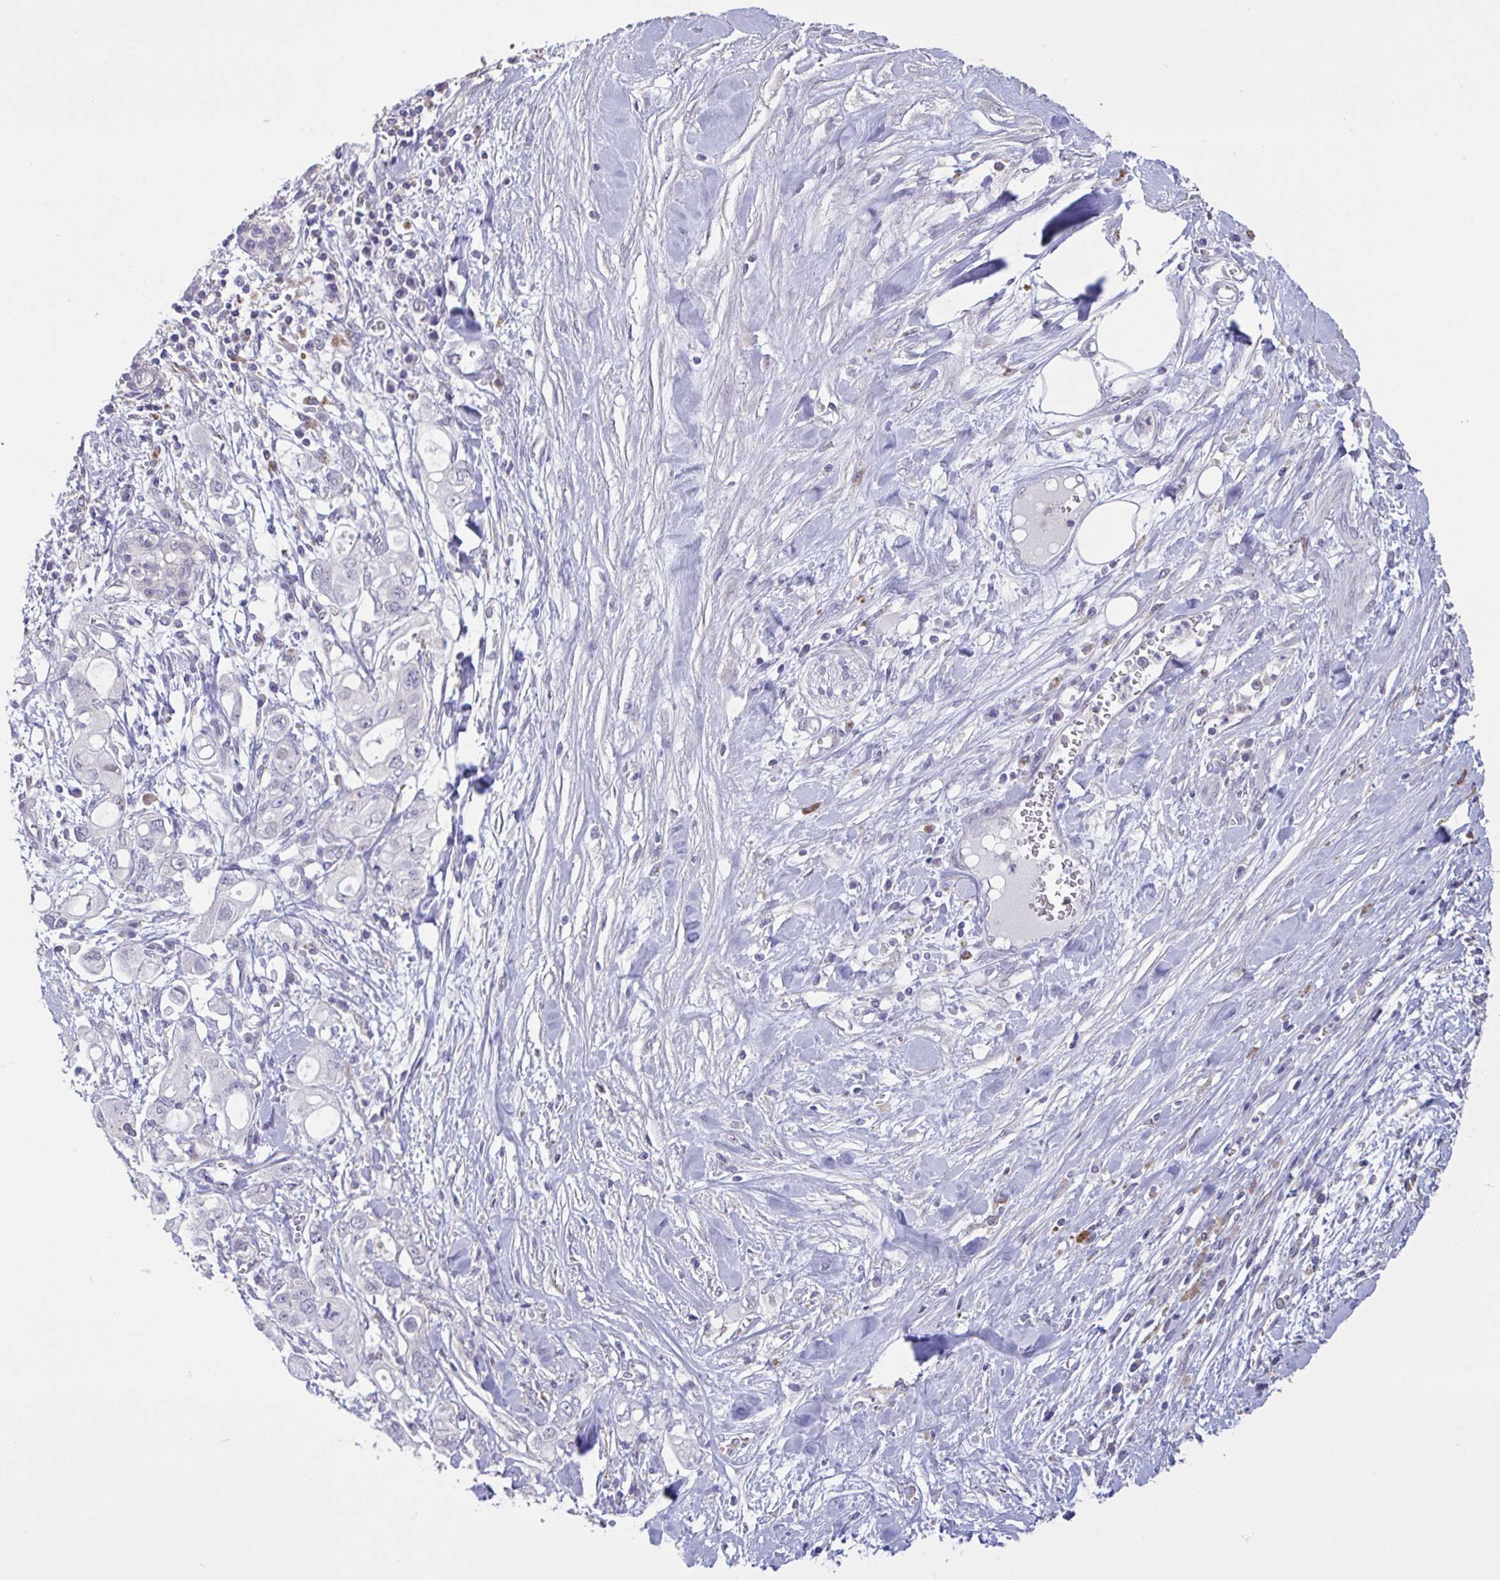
{"staining": {"intensity": "negative", "quantity": "none", "location": "none"}, "tissue": "pancreatic cancer", "cell_type": "Tumor cells", "image_type": "cancer", "snomed": [{"axis": "morphology", "description": "Adenocarcinoma, NOS"}, {"axis": "topography", "description": "Pancreas"}], "caption": "This photomicrograph is of pancreatic adenocarcinoma stained with IHC to label a protein in brown with the nuclei are counter-stained blue. There is no positivity in tumor cells.", "gene": "DDX39A", "patient": {"sex": "female", "age": 56}}